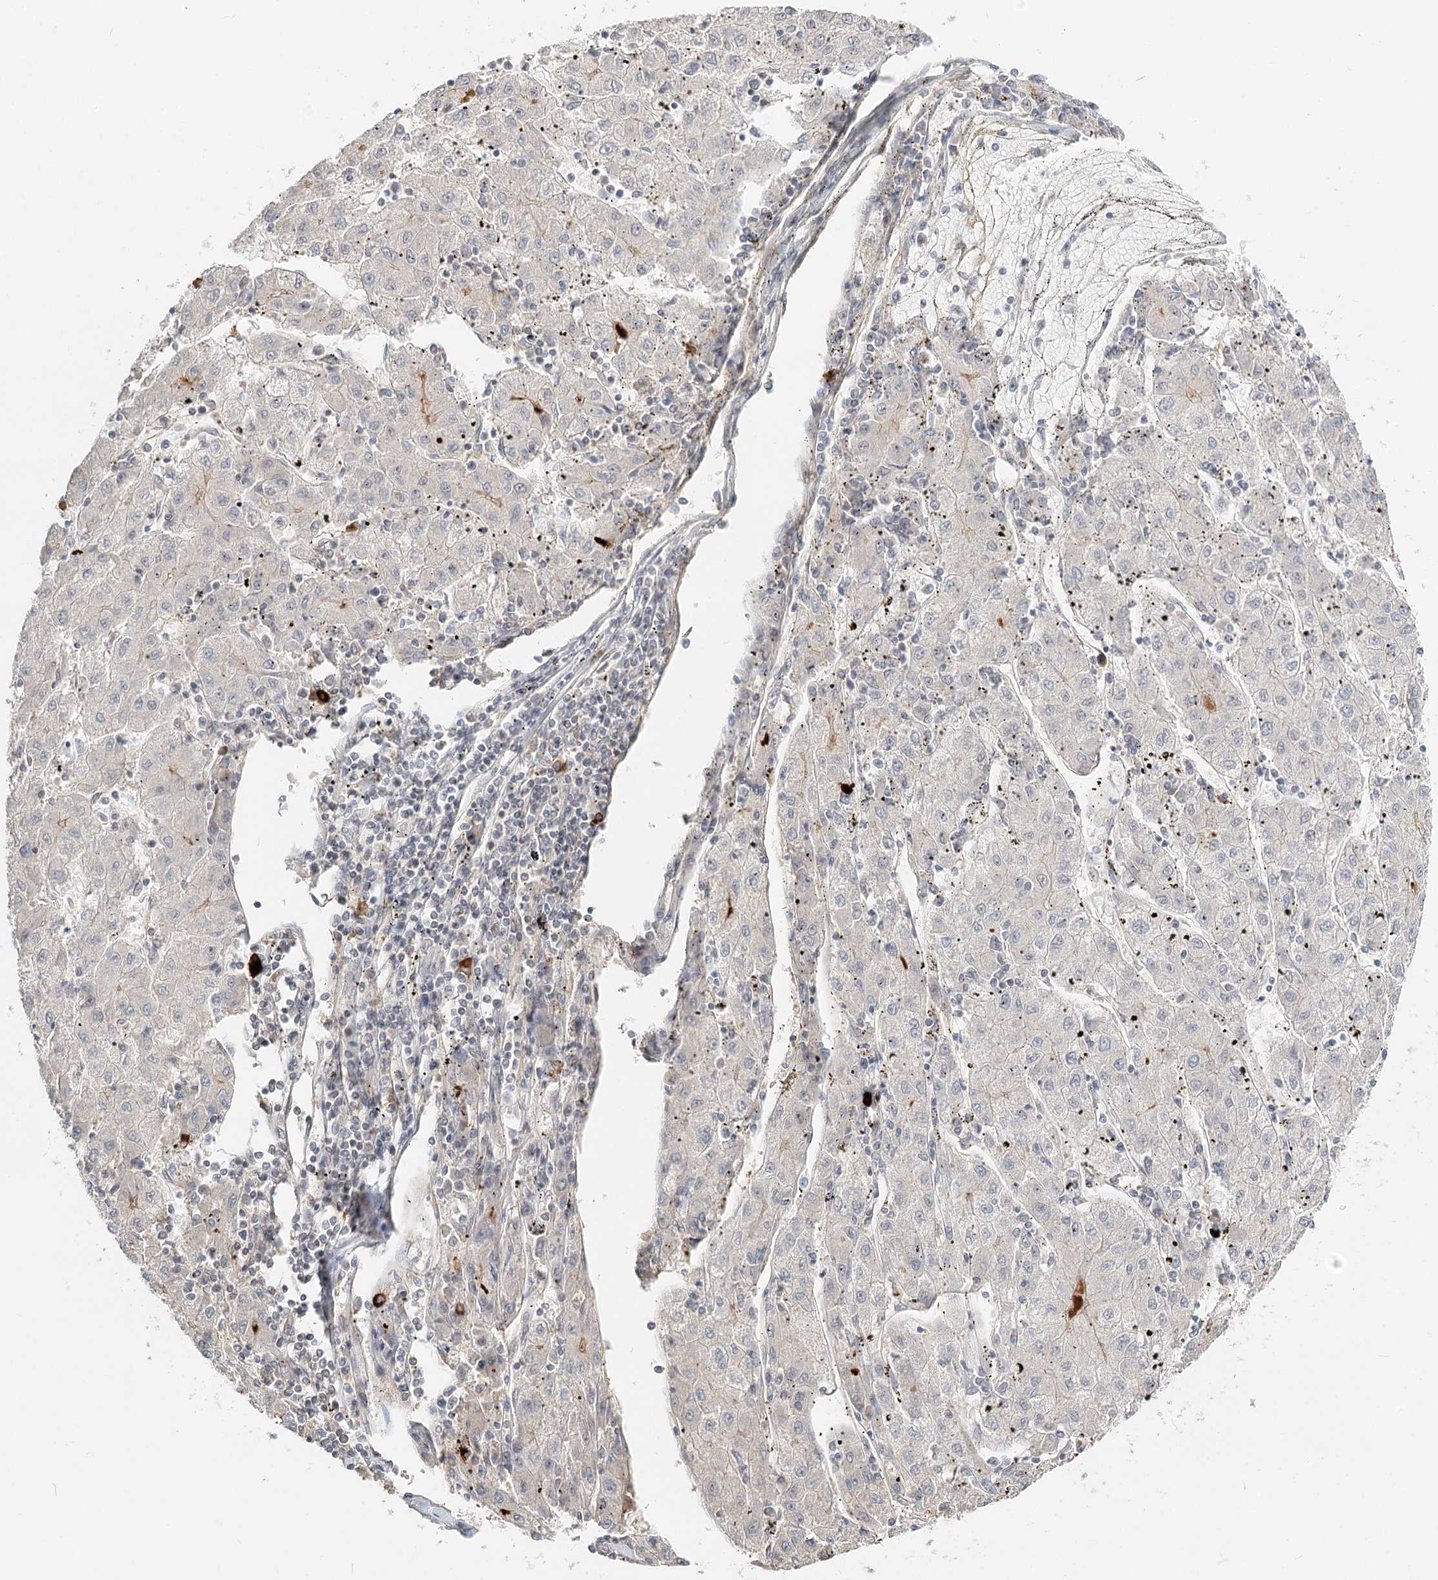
{"staining": {"intensity": "negative", "quantity": "none", "location": "none"}, "tissue": "liver cancer", "cell_type": "Tumor cells", "image_type": "cancer", "snomed": [{"axis": "morphology", "description": "Carcinoma, Hepatocellular, NOS"}, {"axis": "topography", "description": "Liver"}], "caption": "The histopathology image exhibits no staining of tumor cells in liver cancer (hepatocellular carcinoma).", "gene": "GUCY2C", "patient": {"sex": "male", "age": 72}}